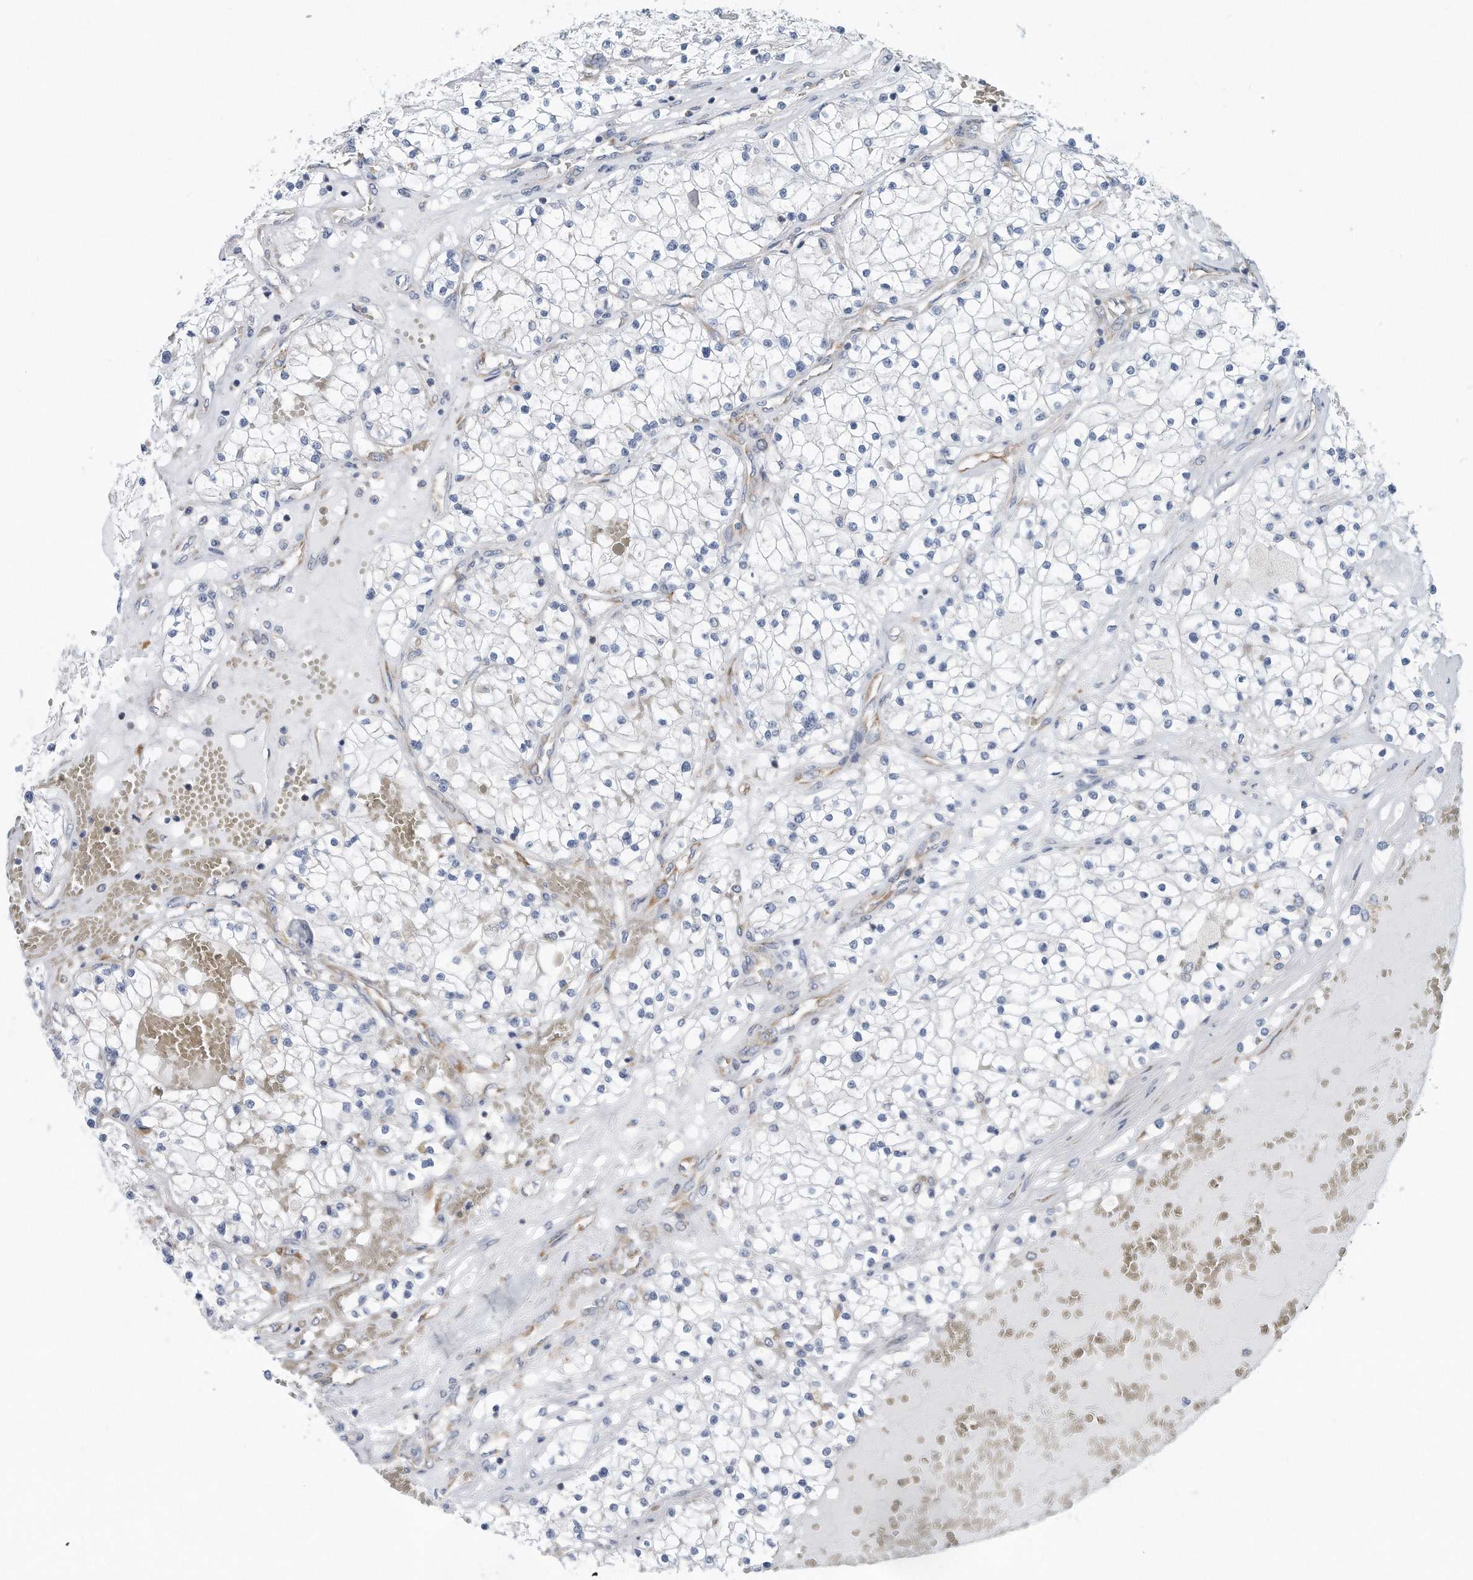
{"staining": {"intensity": "negative", "quantity": "none", "location": "none"}, "tissue": "renal cancer", "cell_type": "Tumor cells", "image_type": "cancer", "snomed": [{"axis": "morphology", "description": "Normal tissue, NOS"}, {"axis": "morphology", "description": "Adenocarcinoma, NOS"}, {"axis": "topography", "description": "Kidney"}], "caption": "This is an IHC photomicrograph of human renal cancer (adenocarcinoma). There is no staining in tumor cells.", "gene": "RPL26L1", "patient": {"sex": "male", "age": 68}}